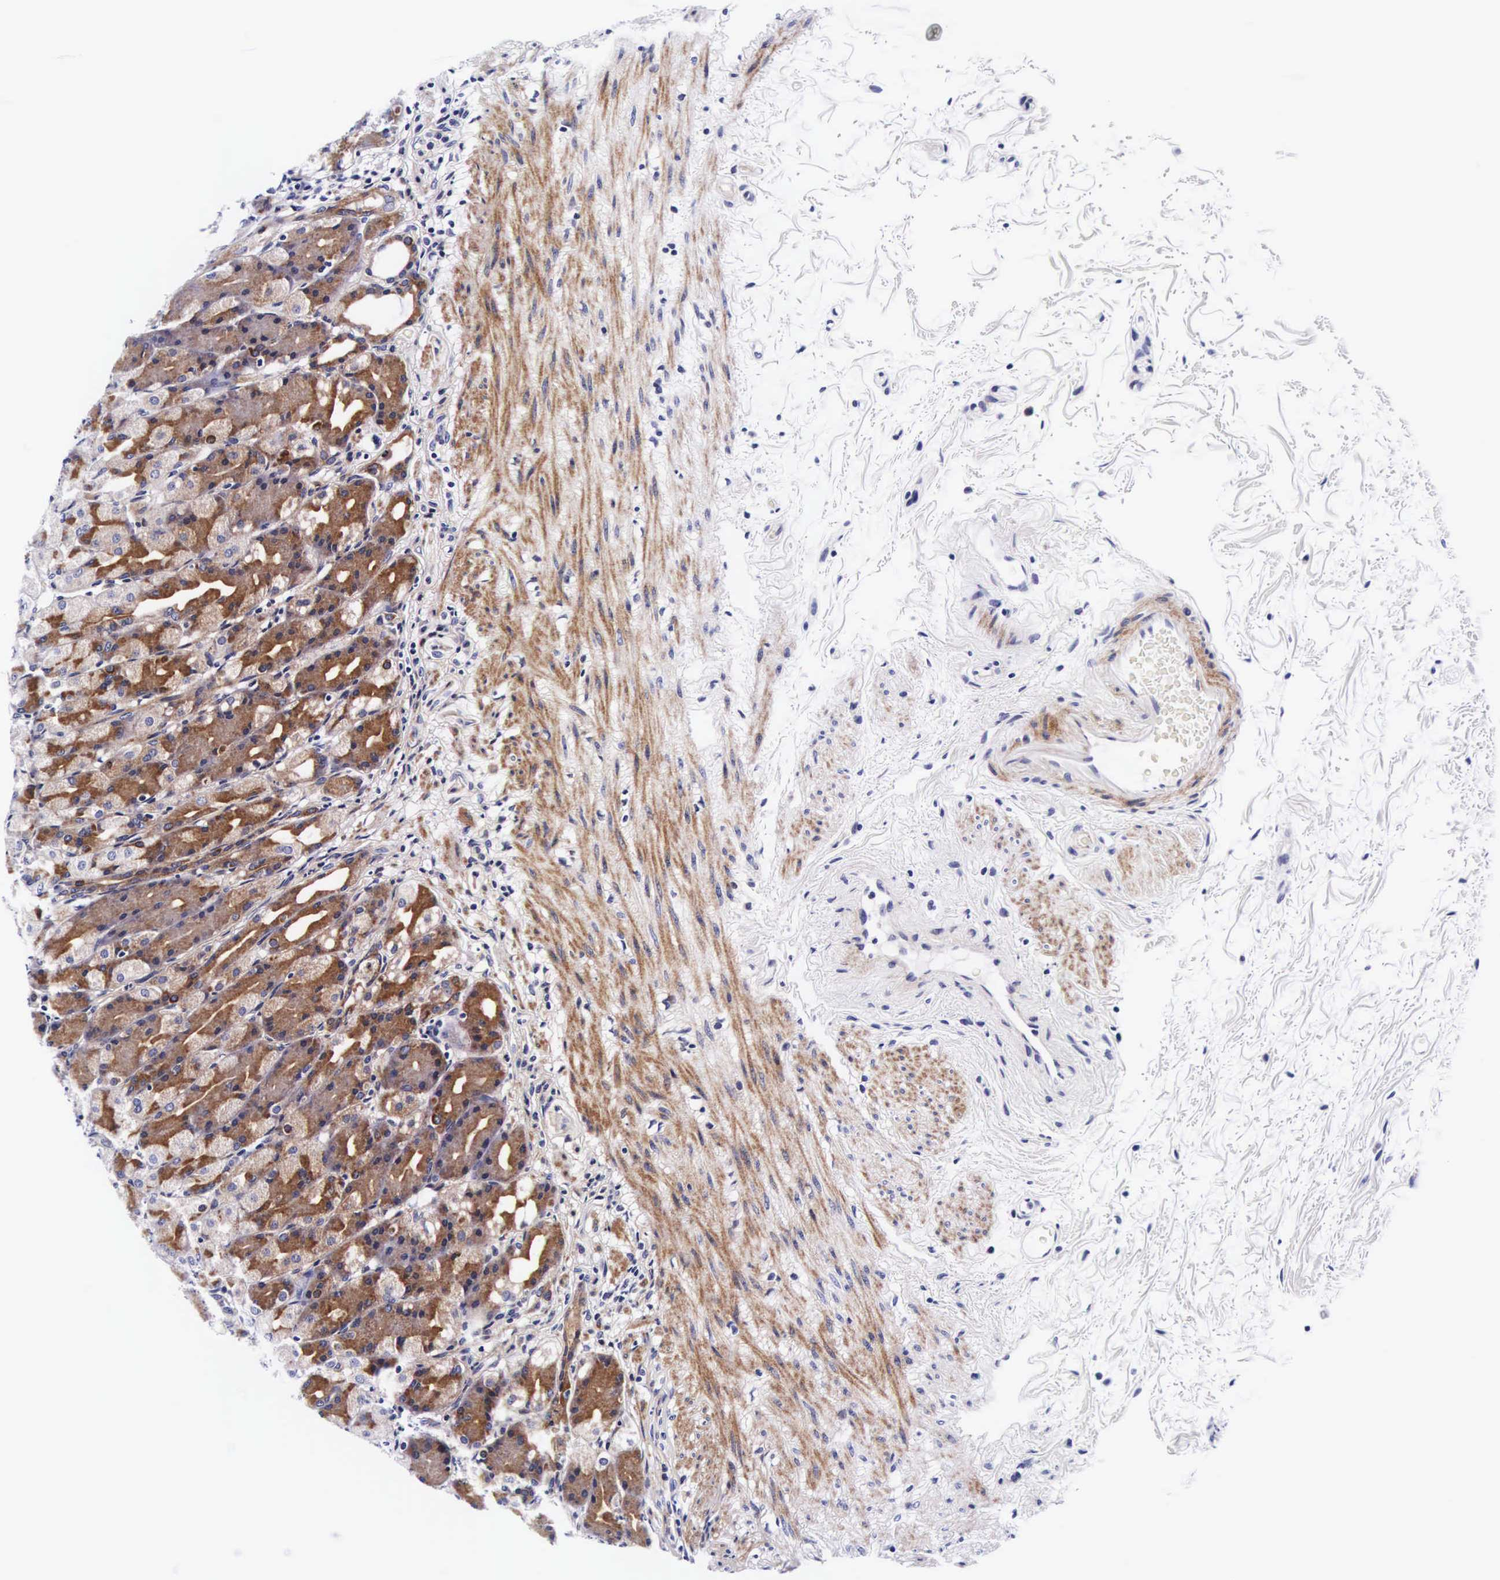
{"staining": {"intensity": "moderate", "quantity": ">75%", "location": "cytoplasmic/membranous"}, "tissue": "stomach", "cell_type": "Glandular cells", "image_type": "normal", "snomed": [{"axis": "morphology", "description": "Normal tissue, NOS"}, {"axis": "topography", "description": "Stomach, upper"}], "caption": "DAB (3,3'-diaminobenzidine) immunohistochemical staining of normal human stomach displays moderate cytoplasmic/membranous protein positivity in about >75% of glandular cells.", "gene": "UPRT", "patient": {"sex": "female", "age": 75}}